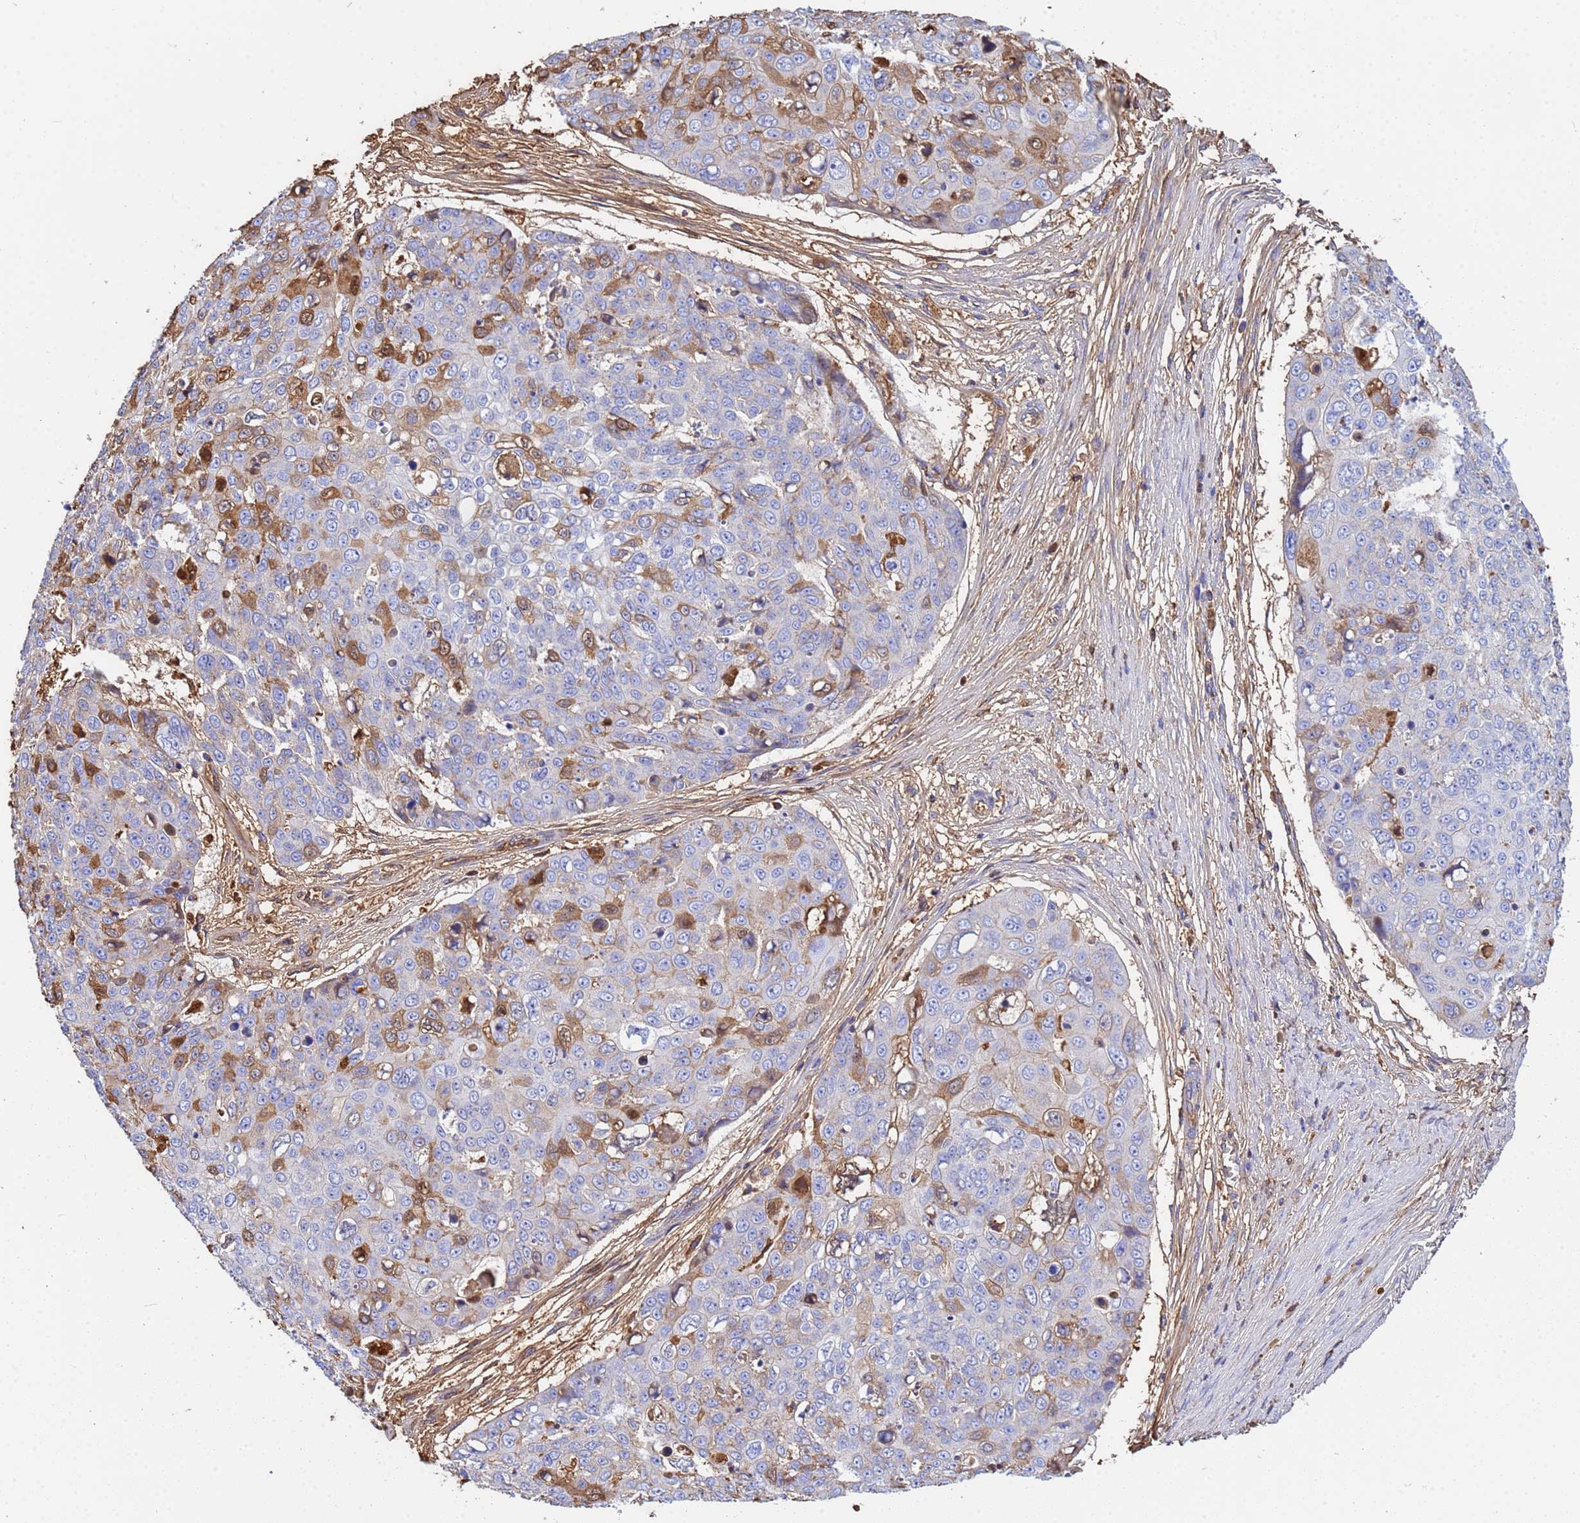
{"staining": {"intensity": "moderate", "quantity": "<25%", "location": "cytoplasmic/membranous,nuclear"}, "tissue": "skin cancer", "cell_type": "Tumor cells", "image_type": "cancer", "snomed": [{"axis": "morphology", "description": "Squamous cell carcinoma, NOS"}, {"axis": "topography", "description": "Skin"}], "caption": "The micrograph shows a brown stain indicating the presence of a protein in the cytoplasmic/membranous and nuclear of tumor cells in skin squamous cell carcinoma.", "gene": "GLUD1", "patient": {"sex": "male", "age": 71}}